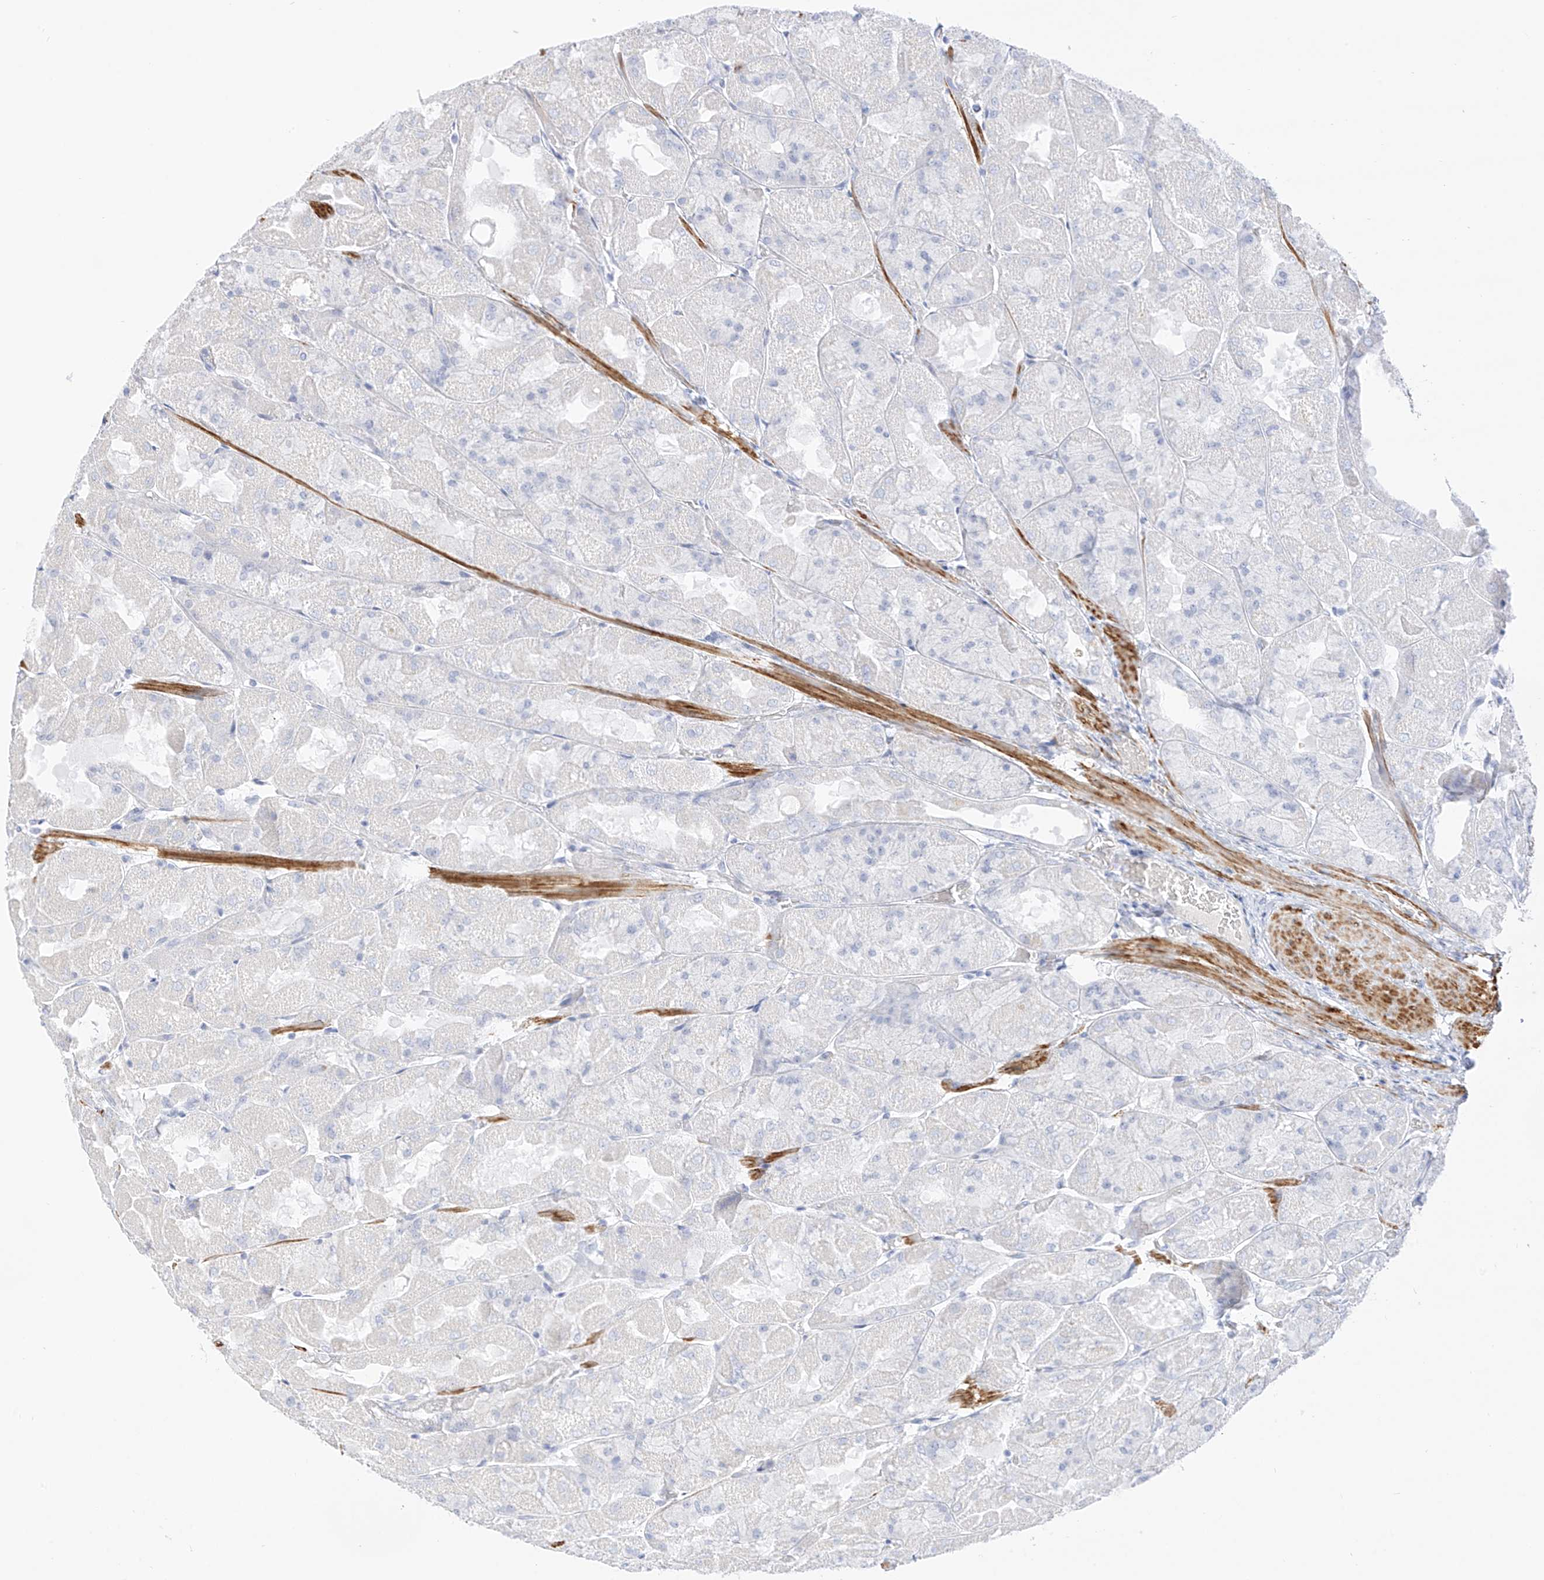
{"staining": {"intensity": "negative", "quantity": "none", "location": "none"}, "tissue": "stomach", "cell_type": "Glandular cells", "image_type": "normal", "snomed": [{"axis": "morphology", "description": "Normal tissue, NOS"}, {"axis": "topography", "description": "Stomach"}], "caption": "Histopathology image shows no protein expression in glandular cells of benign stomach.", "gene": "ST3GAL5", "patient": {"sex": "female", "age": 61}}